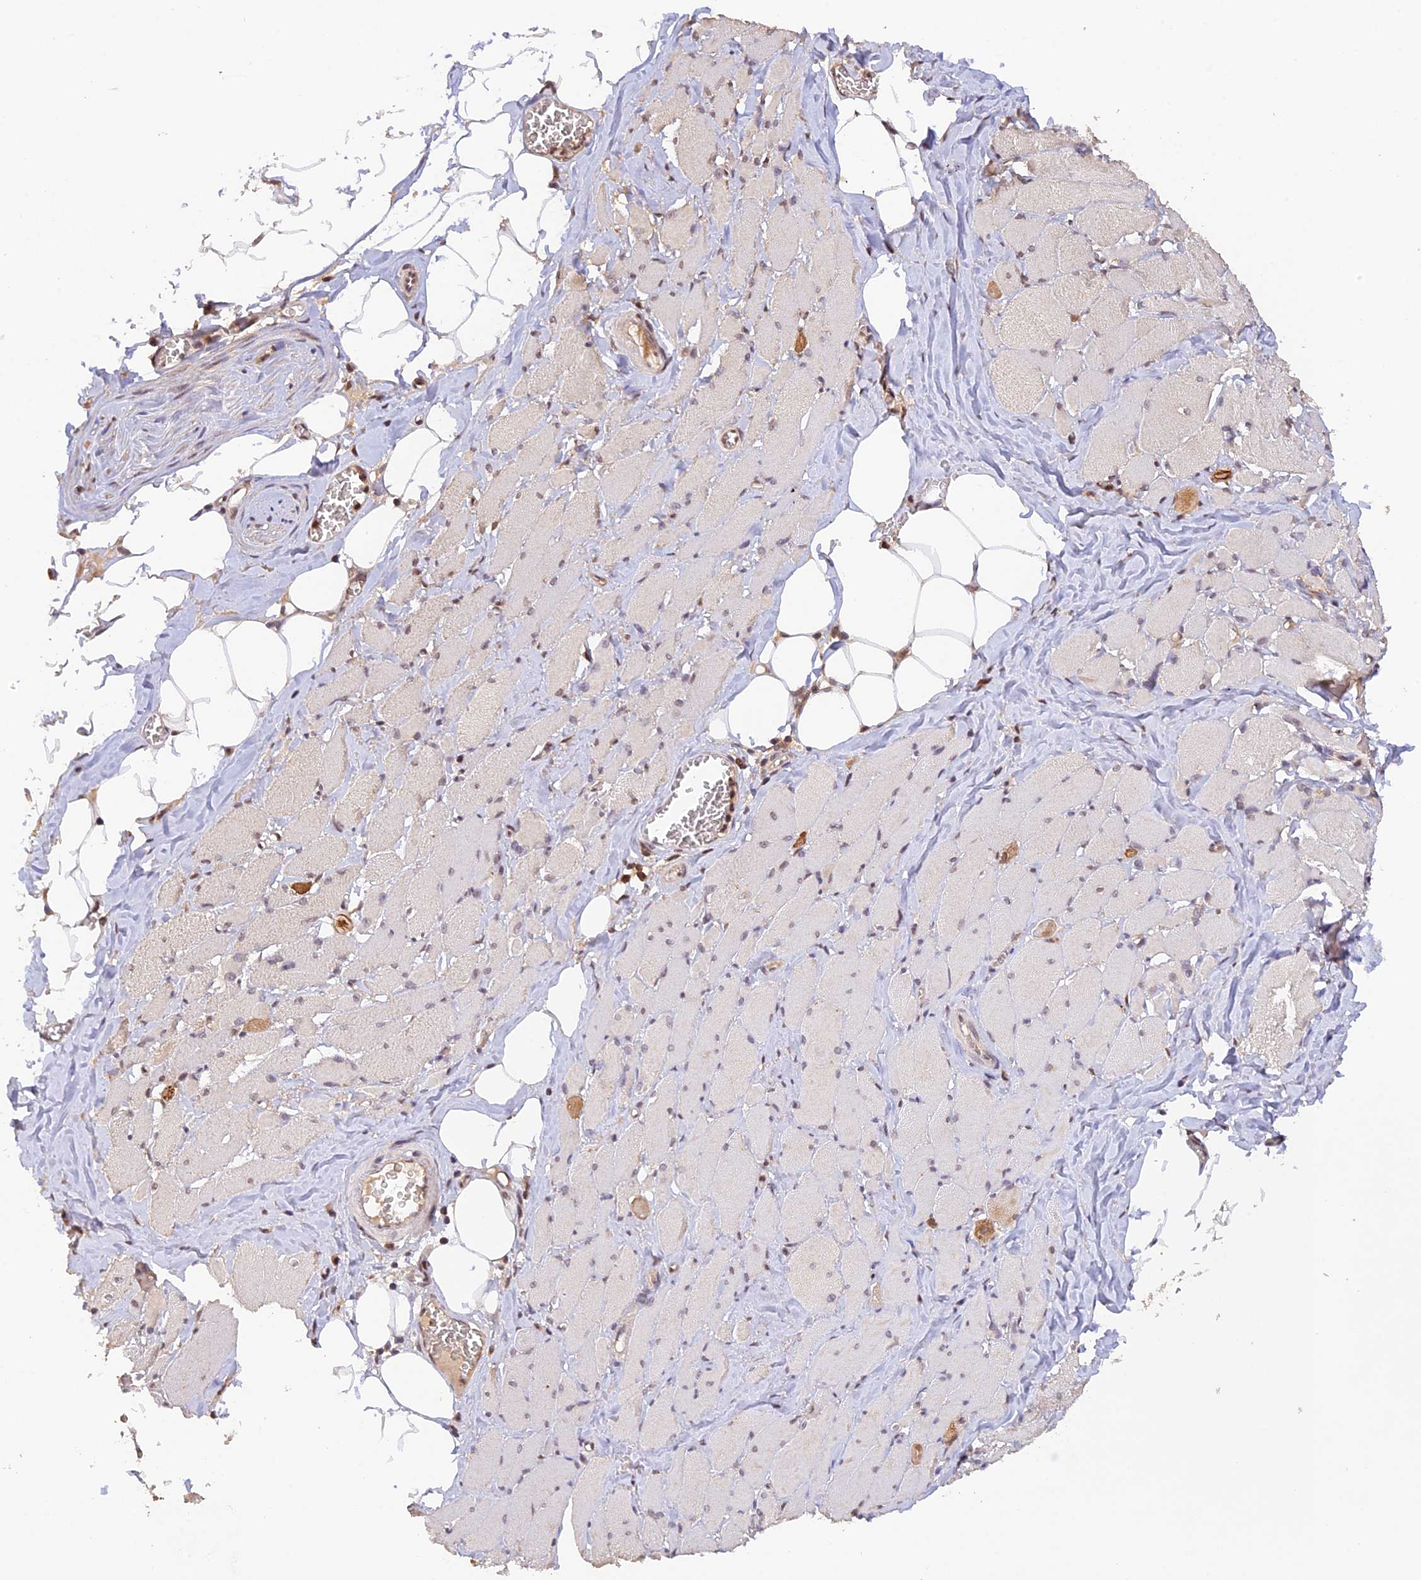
{"staining": {"intensity": "negative", "quantity": "none", "location": "none"}, "tissue": "skeletal muscle", "cell_type": "Myocytes", "image_type": "normal", "snomed": [{"axis": "morphology", "description": "Normal tissue, NOS"}, {"axis": "morphology", "description": "Basal cell carcinoma"}, {"axis": "topography", "description": "Skeletal muscle"}], "caption": "This is a photomicrograph of immunohistochemistry (IHC) staining of benign skeletal muscle, which shows no positivity in myocytes. (DAB immunohistochemistry, high magnification).", "gene": "ZNF436", "patient": {"sex": "female", "age": 64}}